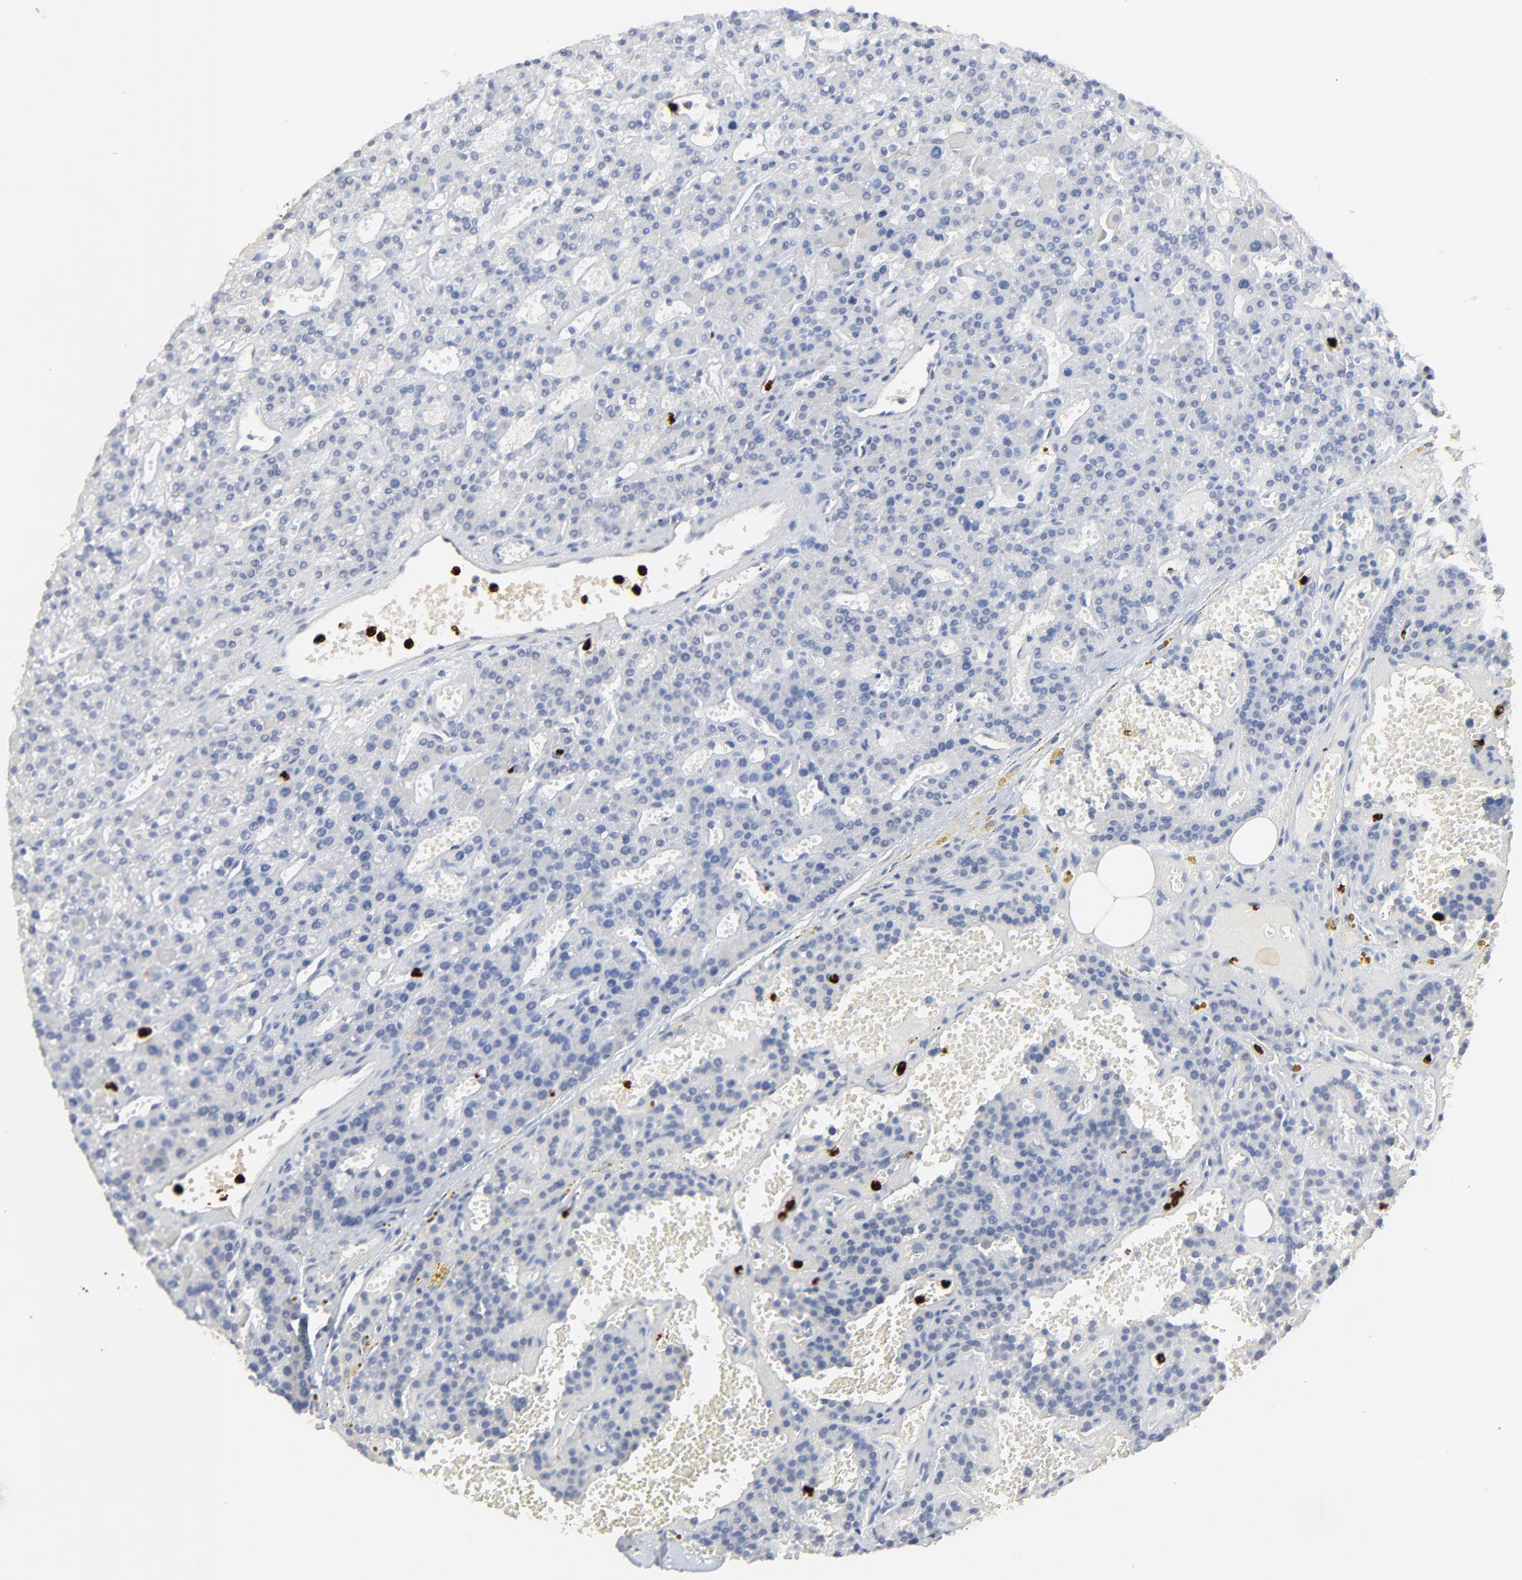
{"staining": {"intensity": "negative", "quantity": "none", "location": "none"}, "tissue": "parathyroid gland", "cell_type": "Glandular cells", "image_type": "normal", "snomed": [{"axis": "morphology", "description": "Normal tissue, NOS"}, {"axis": "topography", "description": "Parathyroid gland"}], "caption": "High magnification brightfield microscopy of unremarkable parathyroid gland stained with DAB (brown) and counterstained with hematoxylin (blue): glandular cells show no significant positivity.", "gene": "LCN2", "patient": {"sex": "male", "age": 25}}